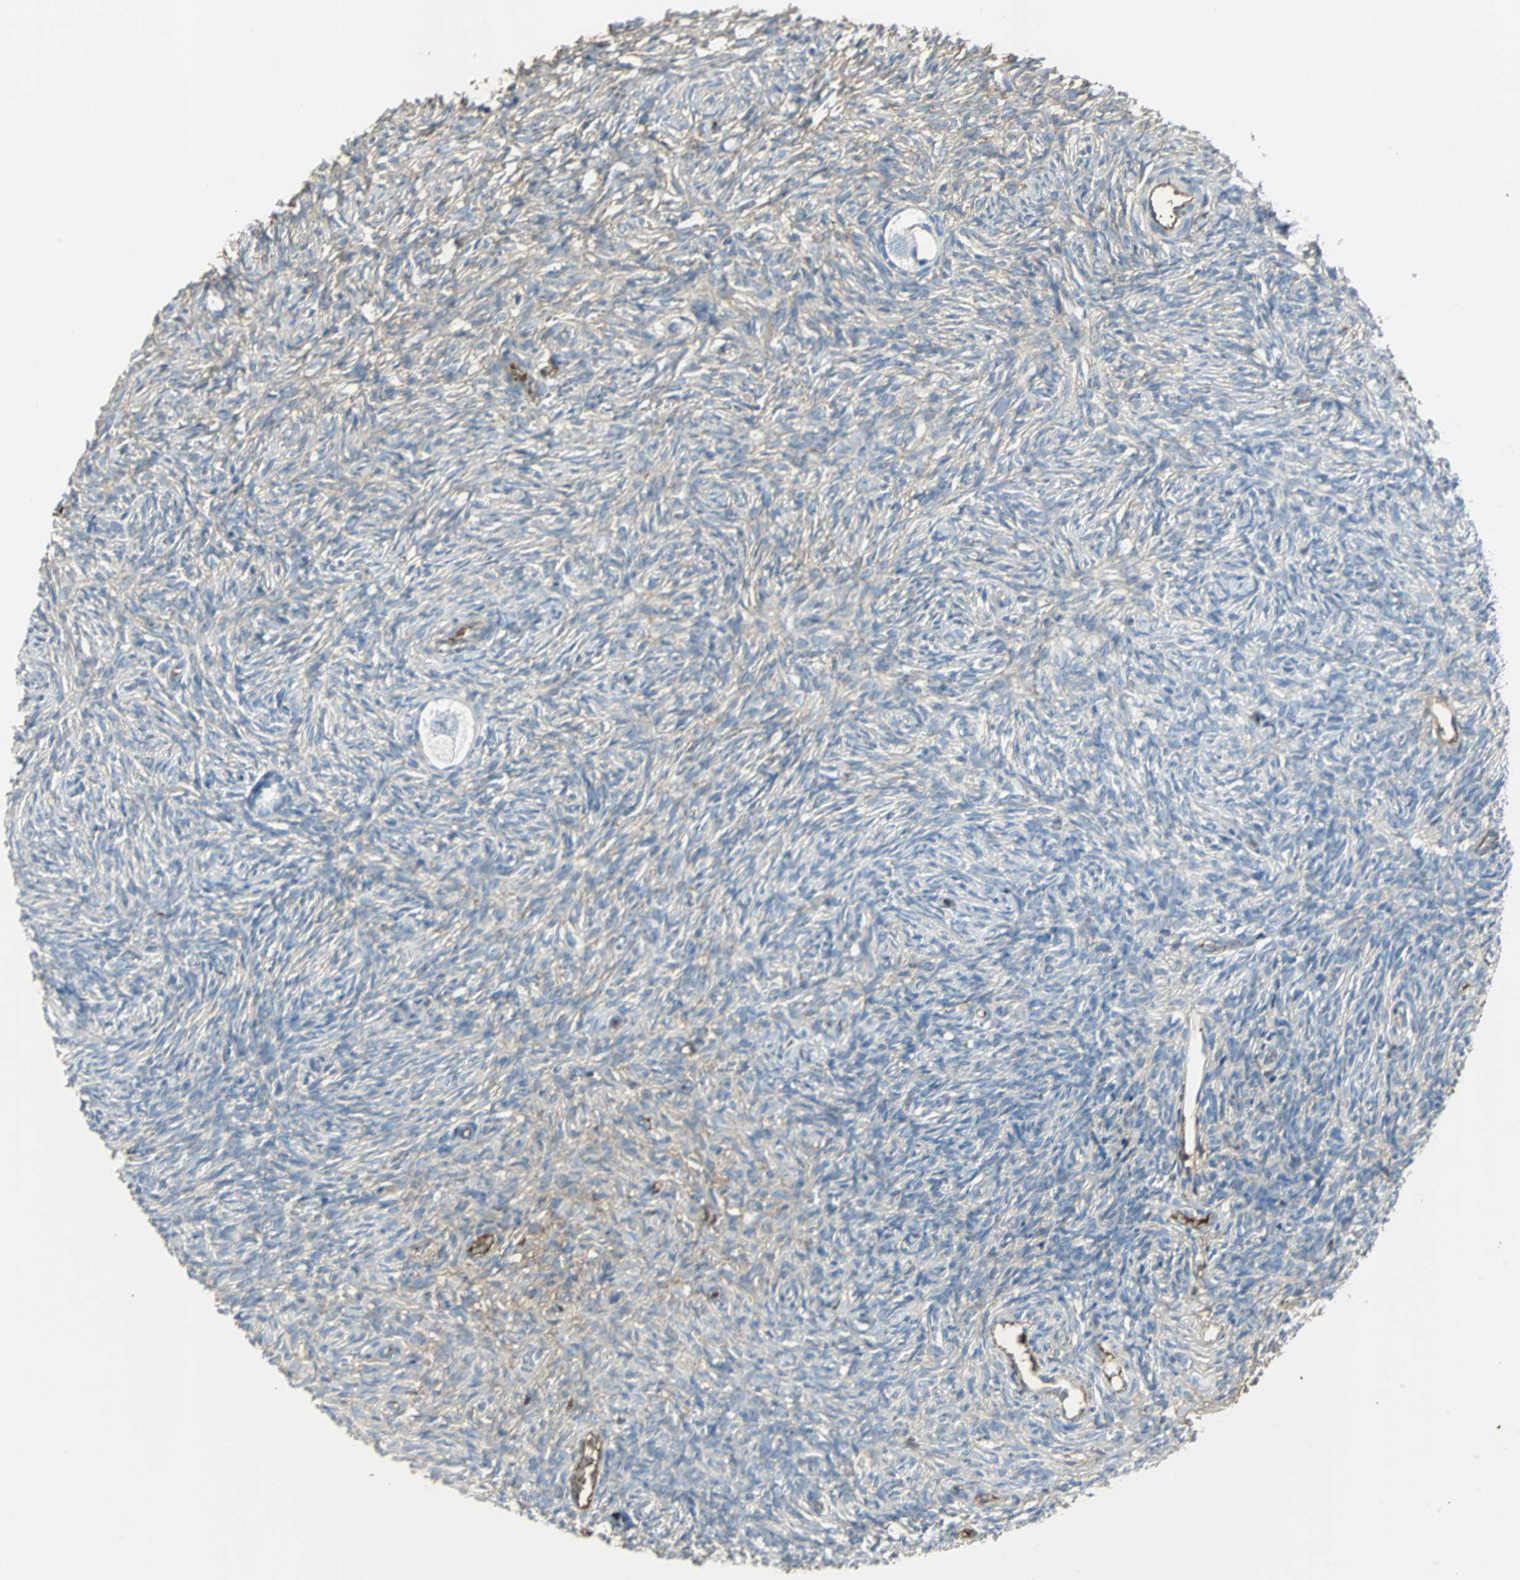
{"staining": {"intensity": "moderate", "quantity": "25%-75%", "location": "cytoplasmic/membranous"}, "tissue": "ovary", "cell_type": "Follicle cells", "image_type": "normal", "snomed": [{"axis": "morphology", "description": "Normal tissue, NOS"}, {"axis": "topography", "description": "Ovary"}], "caption": "Moderate cytoplasmic/membranous expression for a protein is identified in about 25%-75% of follicle cells of unremarkable ovary using immunohistochemistry (IHC).", "gene": "IGHA1", "patient": {"sex": "female", "age": 35}}